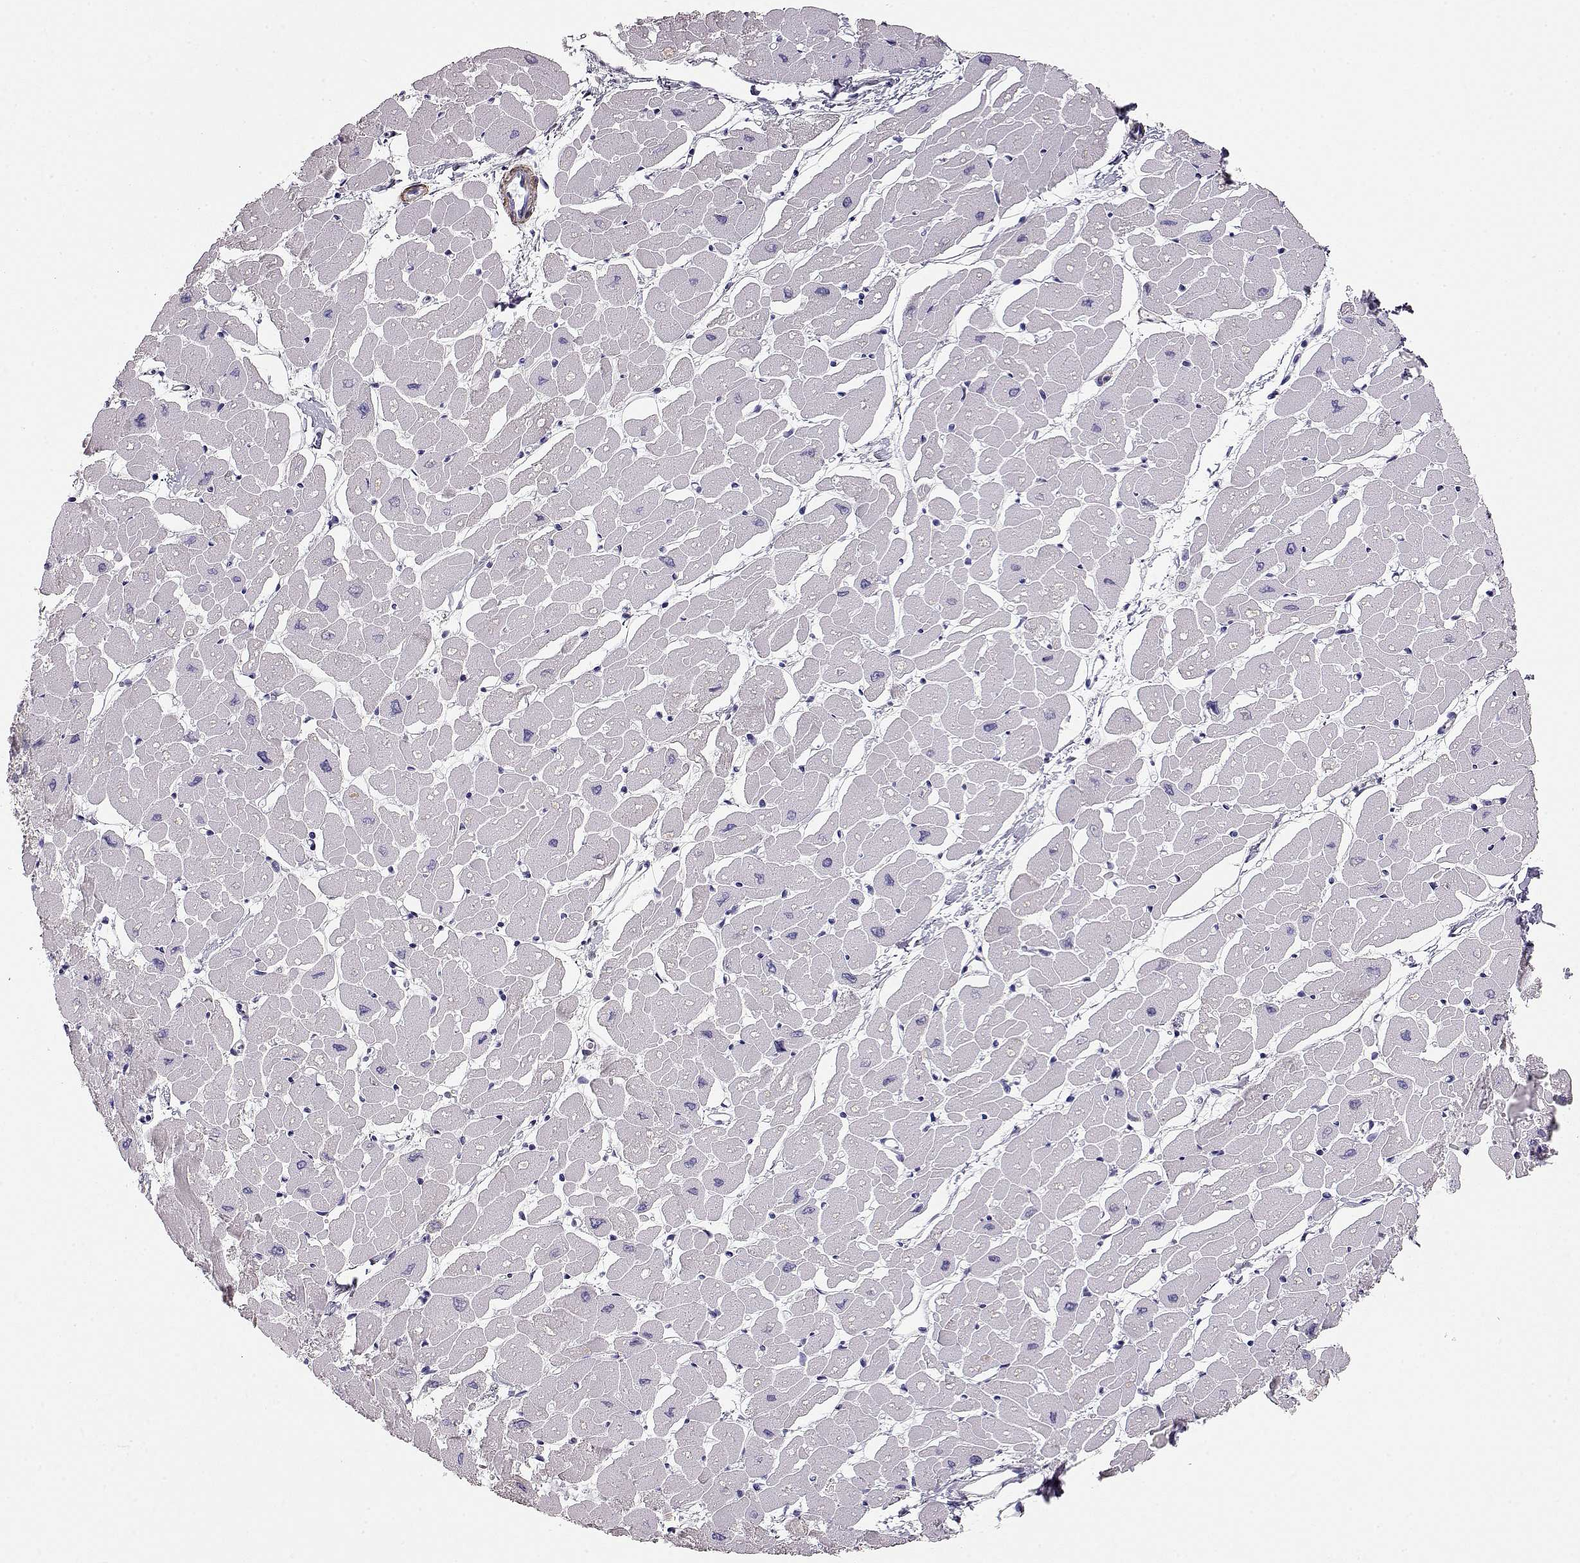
{"staining": {"intensity": "negative", "quantity": "none", "location": "none"}, "tissue": "heart muscle", "cell_type": "Cardiomyocytes", "image_type": "normal", "snomed": [{"axis": "morphology", "description": "Normal tissue, NOS"}, {"axis": "topography", "description": "Heart"}], "caption": "Normal heart muscle was stained to show a protein in brown. There is no significant positivity in cardiomyocytes. (Brightfield microscopy of DAB immunohistochemistry (IHC) at high magnification).", "gene": "SLITRK3", "patient": {"sex": "male", "age": 57}}